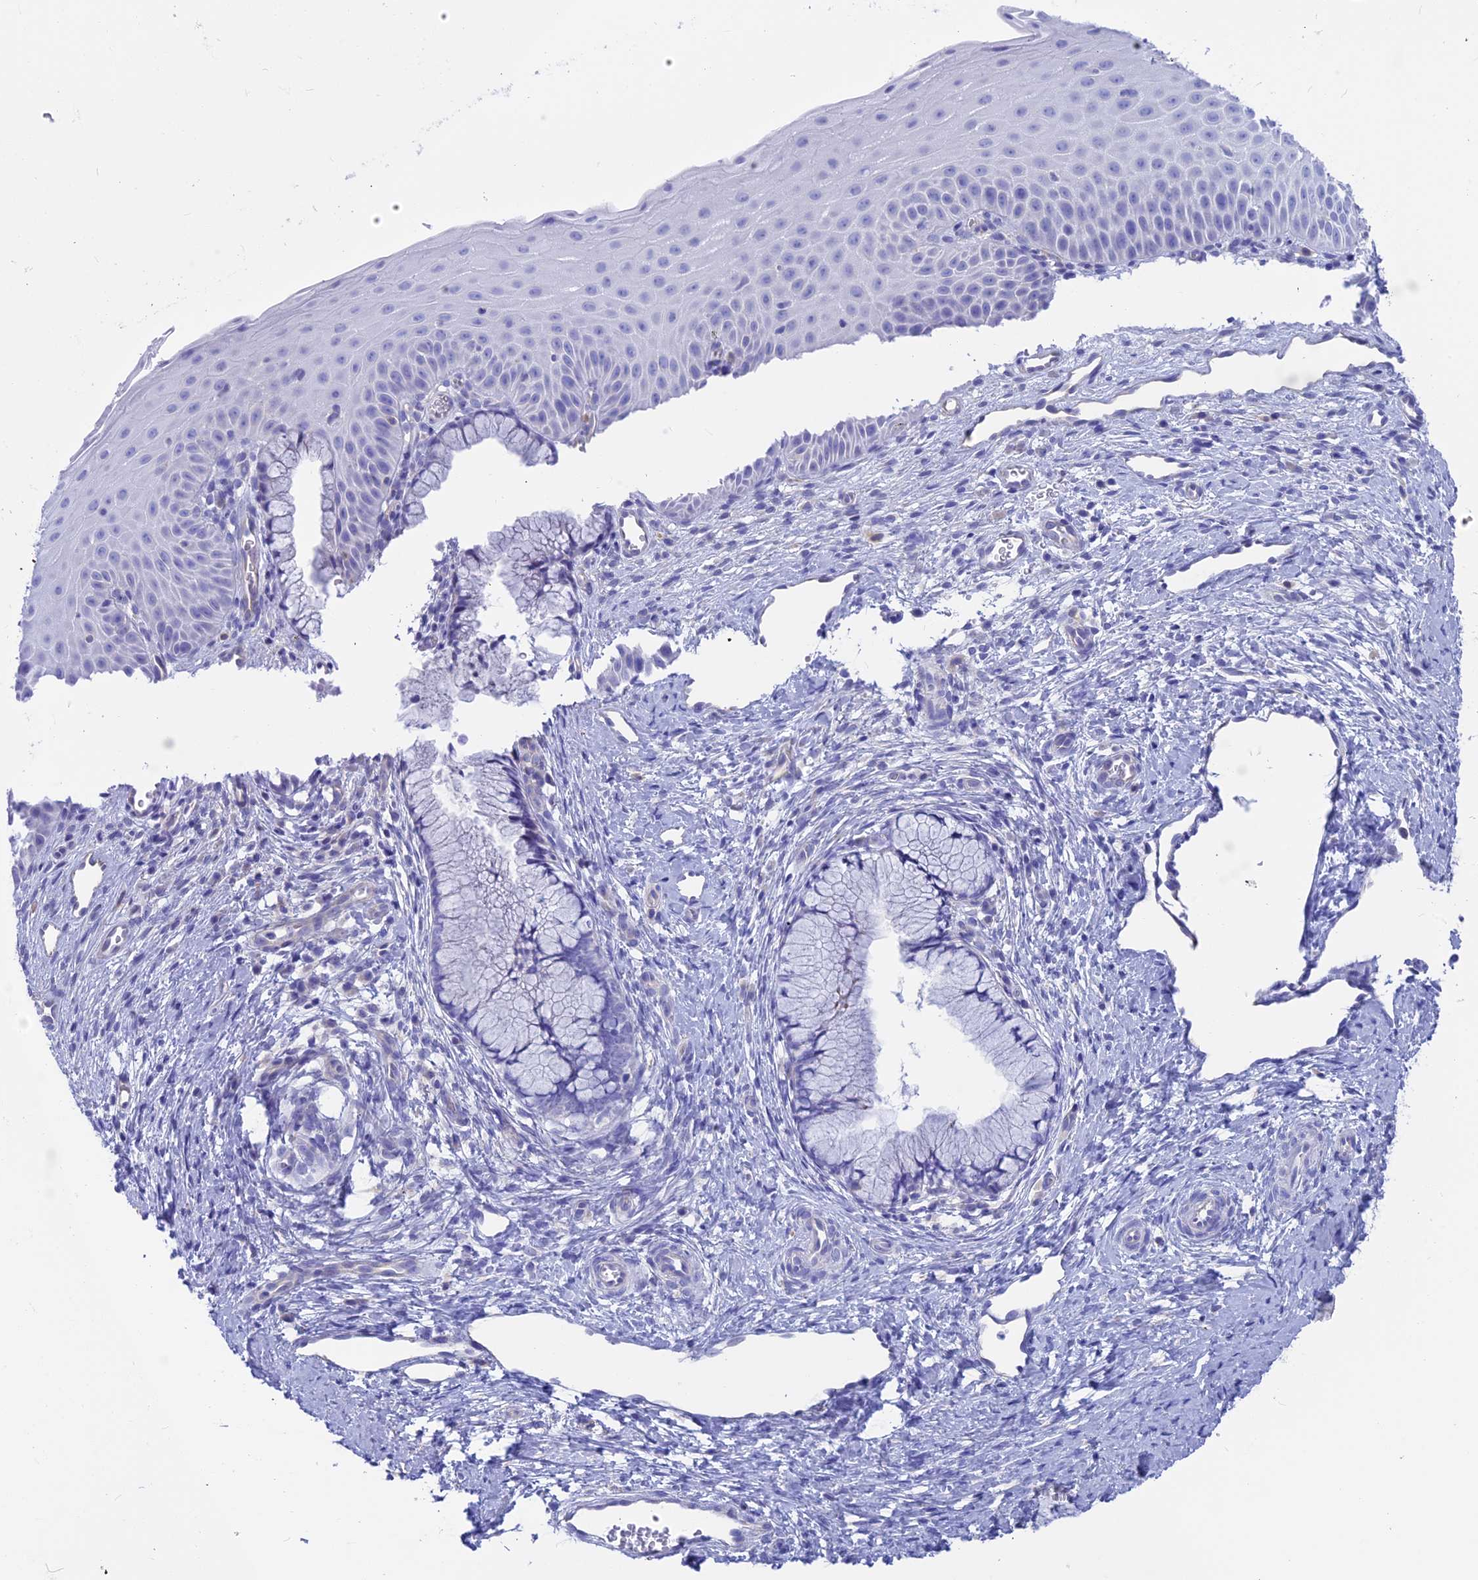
{"staining": {"intensity": "negative", "quantity": "none", "location": "none"}, "tissue": "cervix", "cell_type": "Glandular cells", "image_type": "normal", "snomed": [{"axis": "morphology", "description": "Normal tissue, NOS"}, {"axis": "topography", "description": "Cervix"}], "caption": "This is an immunohistochemistry photomicrograph of normal human cervix. There is no positivity in glandular cells.", "gene": "GNGT2", "patient": {"sex": "female", "age": 36}}